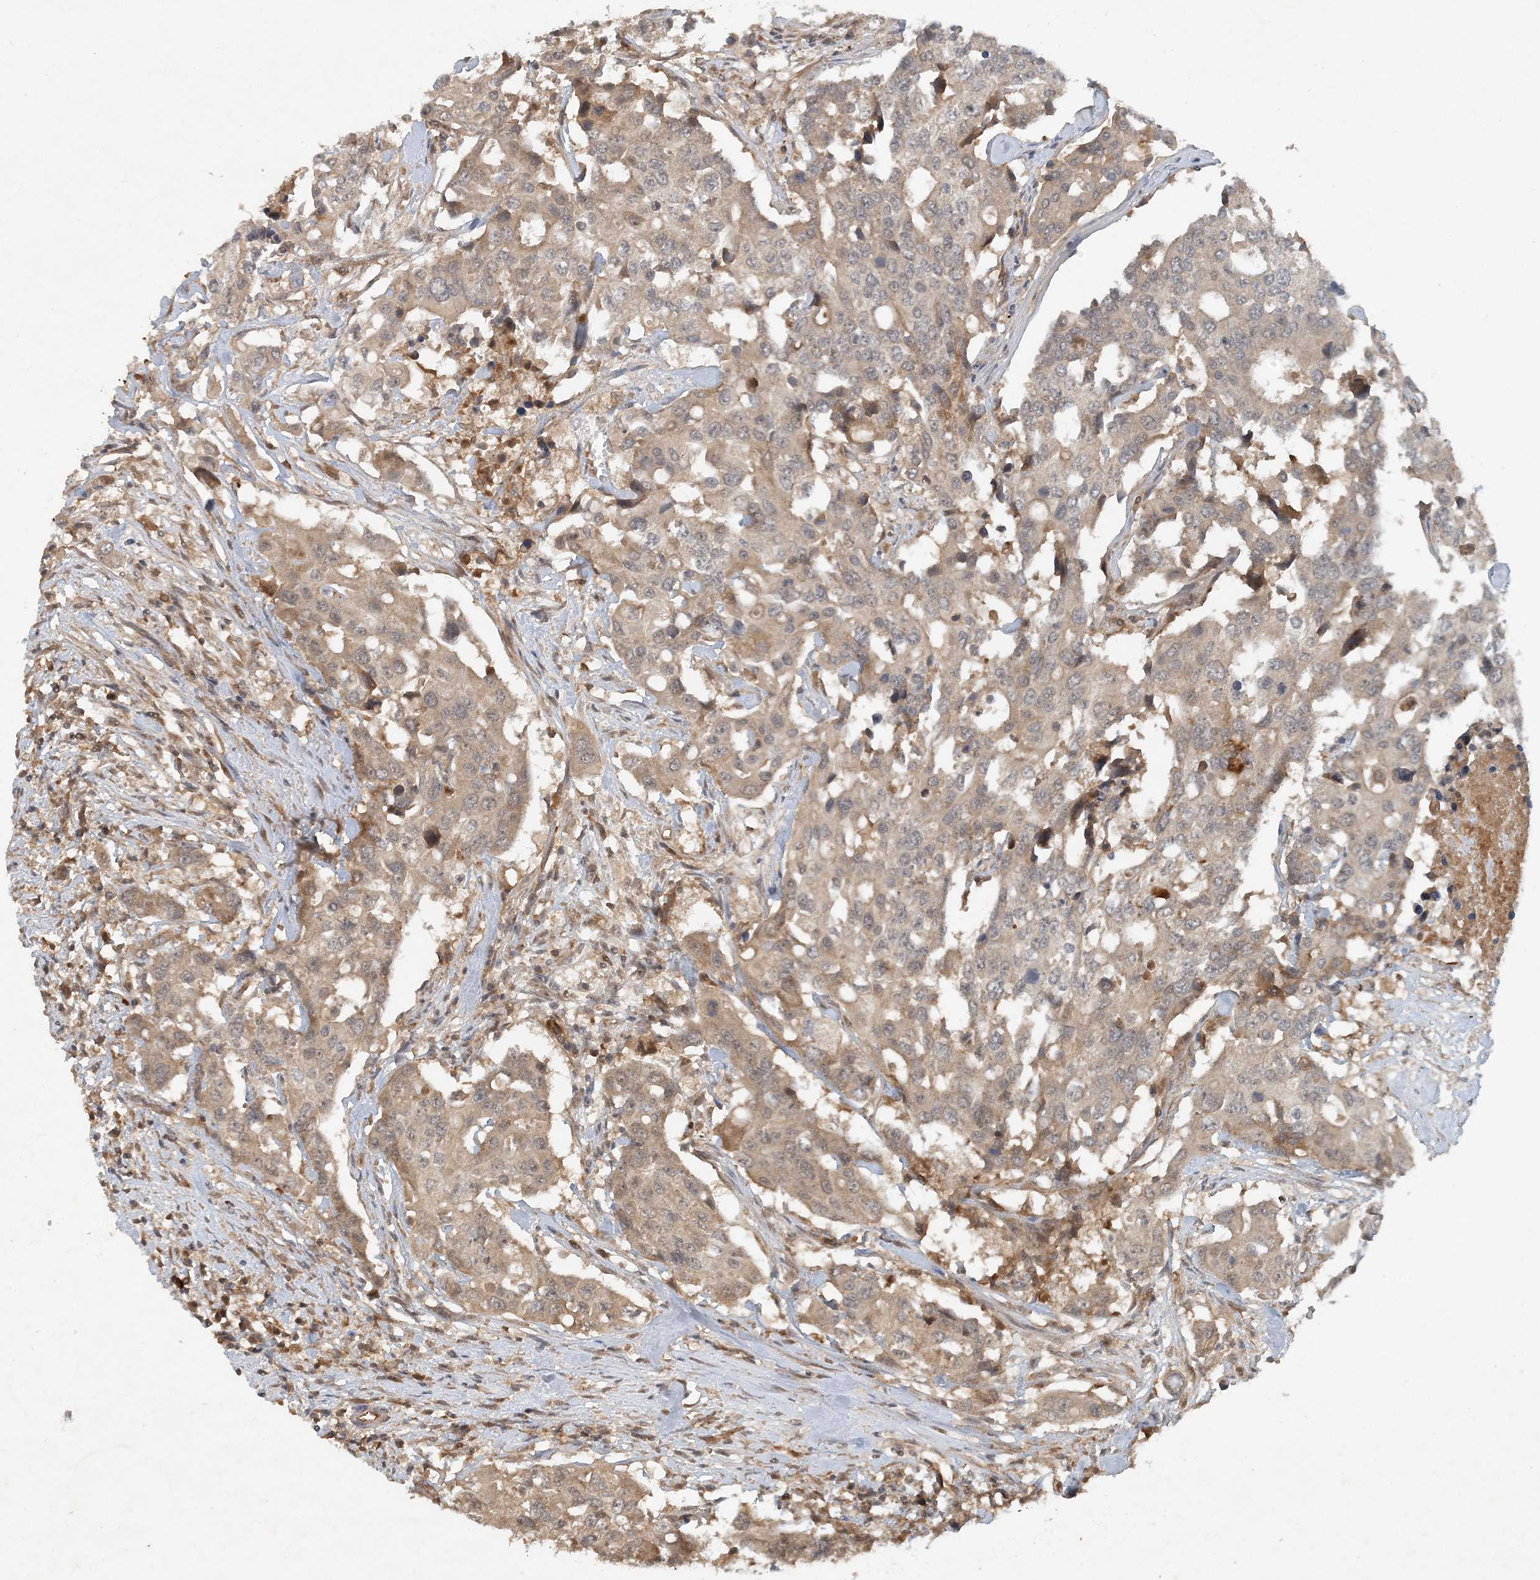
{"staining": {"intensity": "moderate", "quantity": "25%-75%", "location": "cytoplasmic/membranous"}, "tissue": "colorectal cancer", "cell_type": "Tumor cells", "image_type": "cancer", "snomed": [{"axis": "morphology", "description": "Adenocarcinoma, NOS"}, {"axis": "topography", "description": "Colon"}], "caption": "Colorectal adenocarcinoma was stained to show a protein in brown. There is medium levels of moderate cytoplasmic/membranous positivity in about 25%-75% of tumor cells.", "gene": "ZCCHC4", "patient": {"sex": "male", "age": 77}}